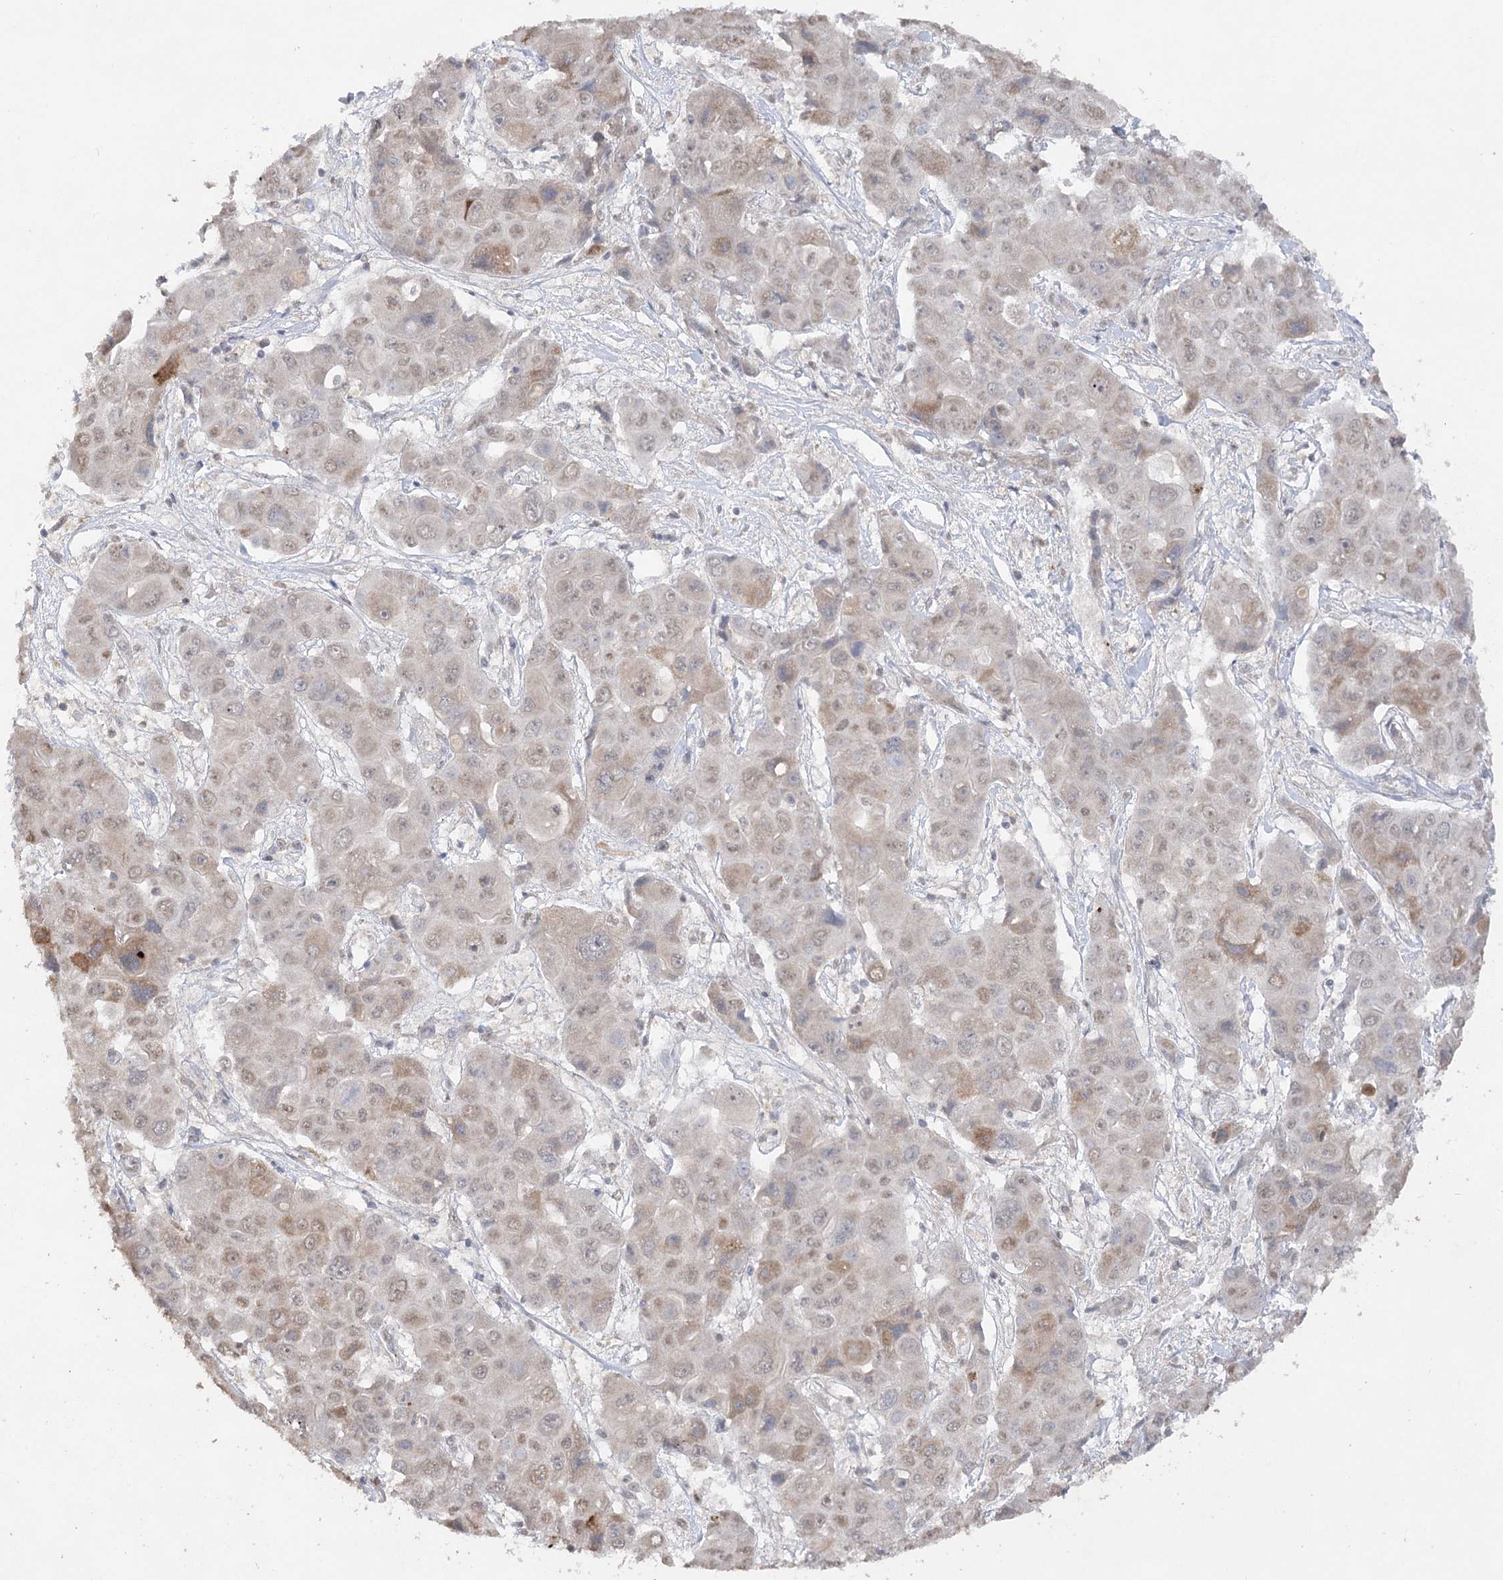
{"staining": {"intensity": "moderate", "quantity": "<25%", "location": "cytoplasmic/membranous"}, "tissue": "liver cancer", "cell_type": "Tumor cells", "image_type": "cancer", "snomed": [{"axis": "morphology", "description": "Cholangiocarcinoma"}, {"axis": "topography", "description": "Liver"}], "caption": "Immunohistochemical staining of human liver cancer shows low levels of moderate cytoplasmic/membranous staining in approximately <25% of tumor cells. (DAB (3,3'-diaminobenzidine) IHC with brightfield microscopy, high magnification).", "gene": "TRAF3IP1", "patient": {"sex": "male", "age": 67}}